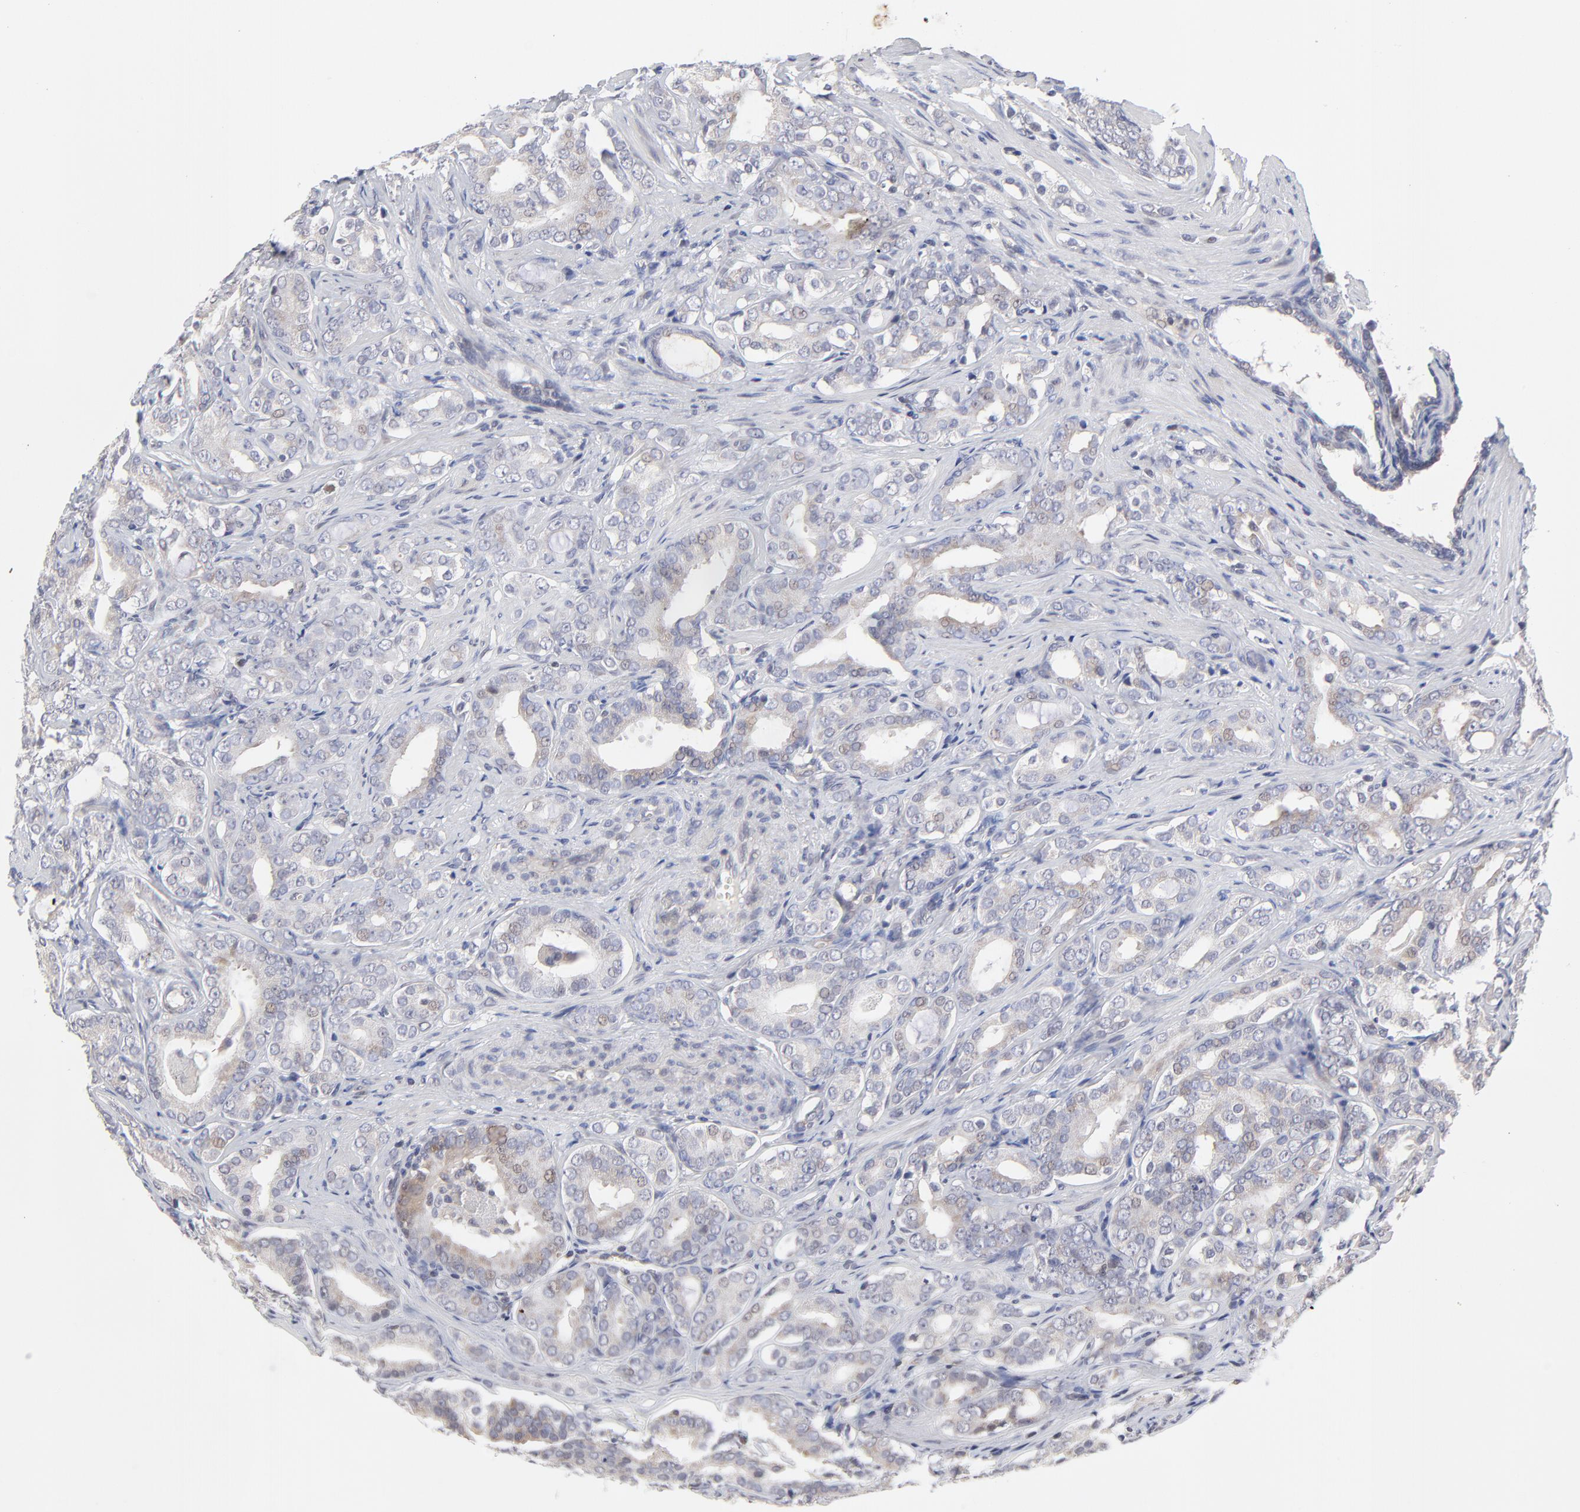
{"staining": {"intensity": "weak", "quantity": "25%-75%", "location": "cytoplasmic/membranous"}, "tissue": "prostate cancer", "cell_type": "Tumor cells", "image_type": "cancer", "snomed": [{"axis": "morphology", "description": "Adenocarcinoma, Low grade"}, {"axis": "topography", "description": "Prostate"}], "caption": "Prostate cancer (adenocarcinoma (low-grade)) tissue exhibits weak cytoplasmic/membranous staining in approximately 25%-75% of tumor cells", "gene": "ZNF157", "patient": {"sex": "male", "age": 59}}